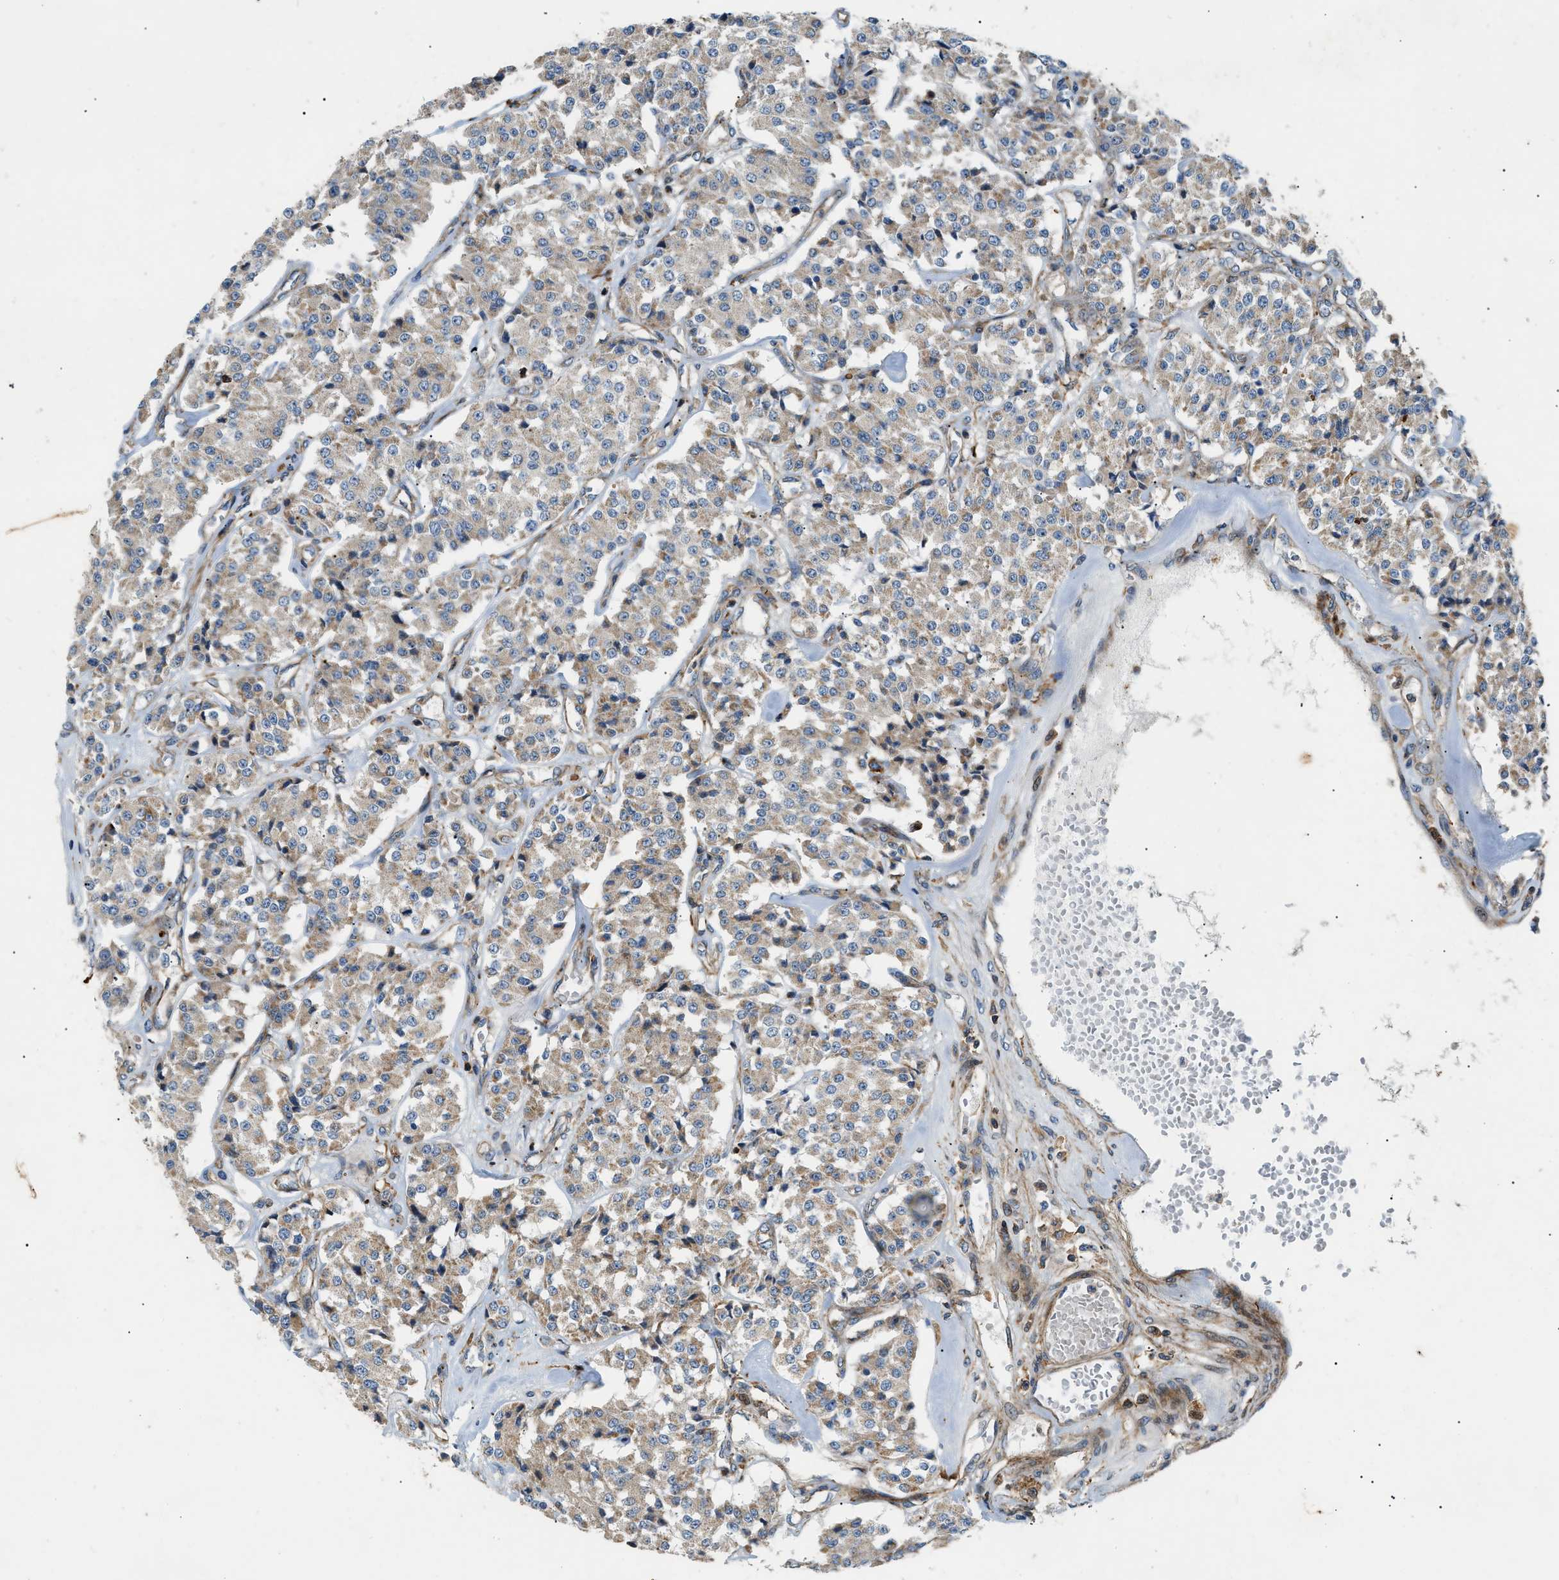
{"staining": {"intensity": "weak", "quantity": "25%-75%", "location": "cytoplasmic/membranous"}, "tissue": "carcinoid", "cell_type": "Tumor cells", "image_type": "cancer", "snomed": [{"axis": "morphology", "description": "Carcinoid, malignant, NOS"}, {"axis": "topography", "description": "Pancreas"}], "caption": "IHC of carcinoid (malignant) reveals low levels of weak cytoplasmic/membranous staining in about 25%-75% of tumor cells. The staining was performed using DAB (3,3'-diaminobenzidine), with brown indicating positive protein expression. Nuclei are stained blue with hematoxylin.", "gene": "DHODH", "patient": {"sex": "male", "age": 41}}